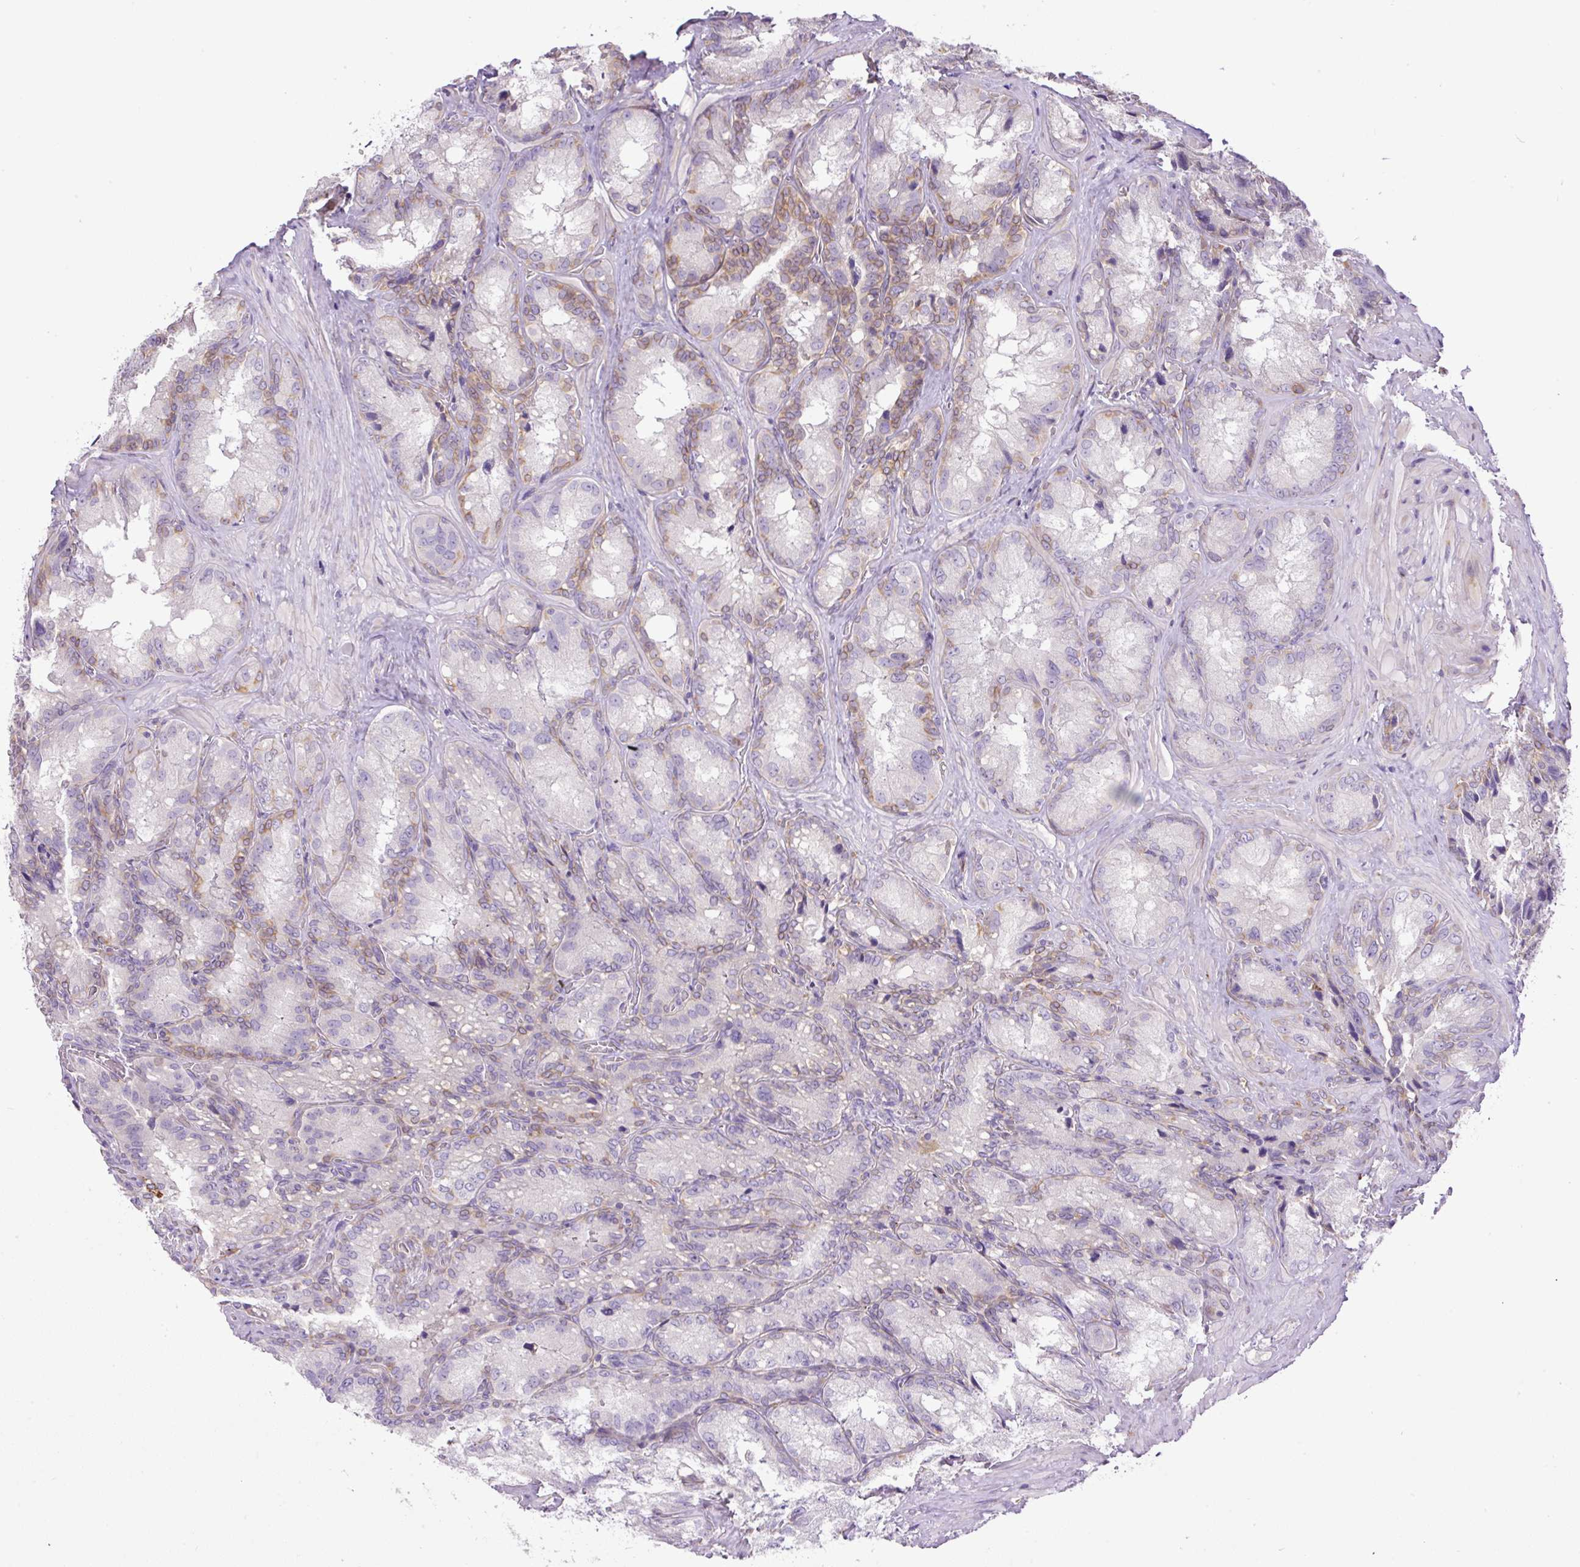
{"staining": {"intensity": "moderate", "quantity": "25%-75%", "location": "cytoplasmic/membranous"}, "tissue": "seminal vesicle", "cell_type": "Glandular cells", "image_type": "normal", "snomed": [{"axis": "morphology", "description": "Normal tissue, NOS"}, {"axis": "topography", "description": "Seminal veicle"}], "caption": "The photomicrograph demonstrates immunohistochemical staining of unremarkable seminal vesicle. There is moderate cytoplasmic/membranous positivity is present in approximately 25%-75% of glandular cells. The protein of interest is shown in brown color, while the nuclei are stained blue.", "gene": "POFUT1", "patient": {"sex": "male", "age": 47}}